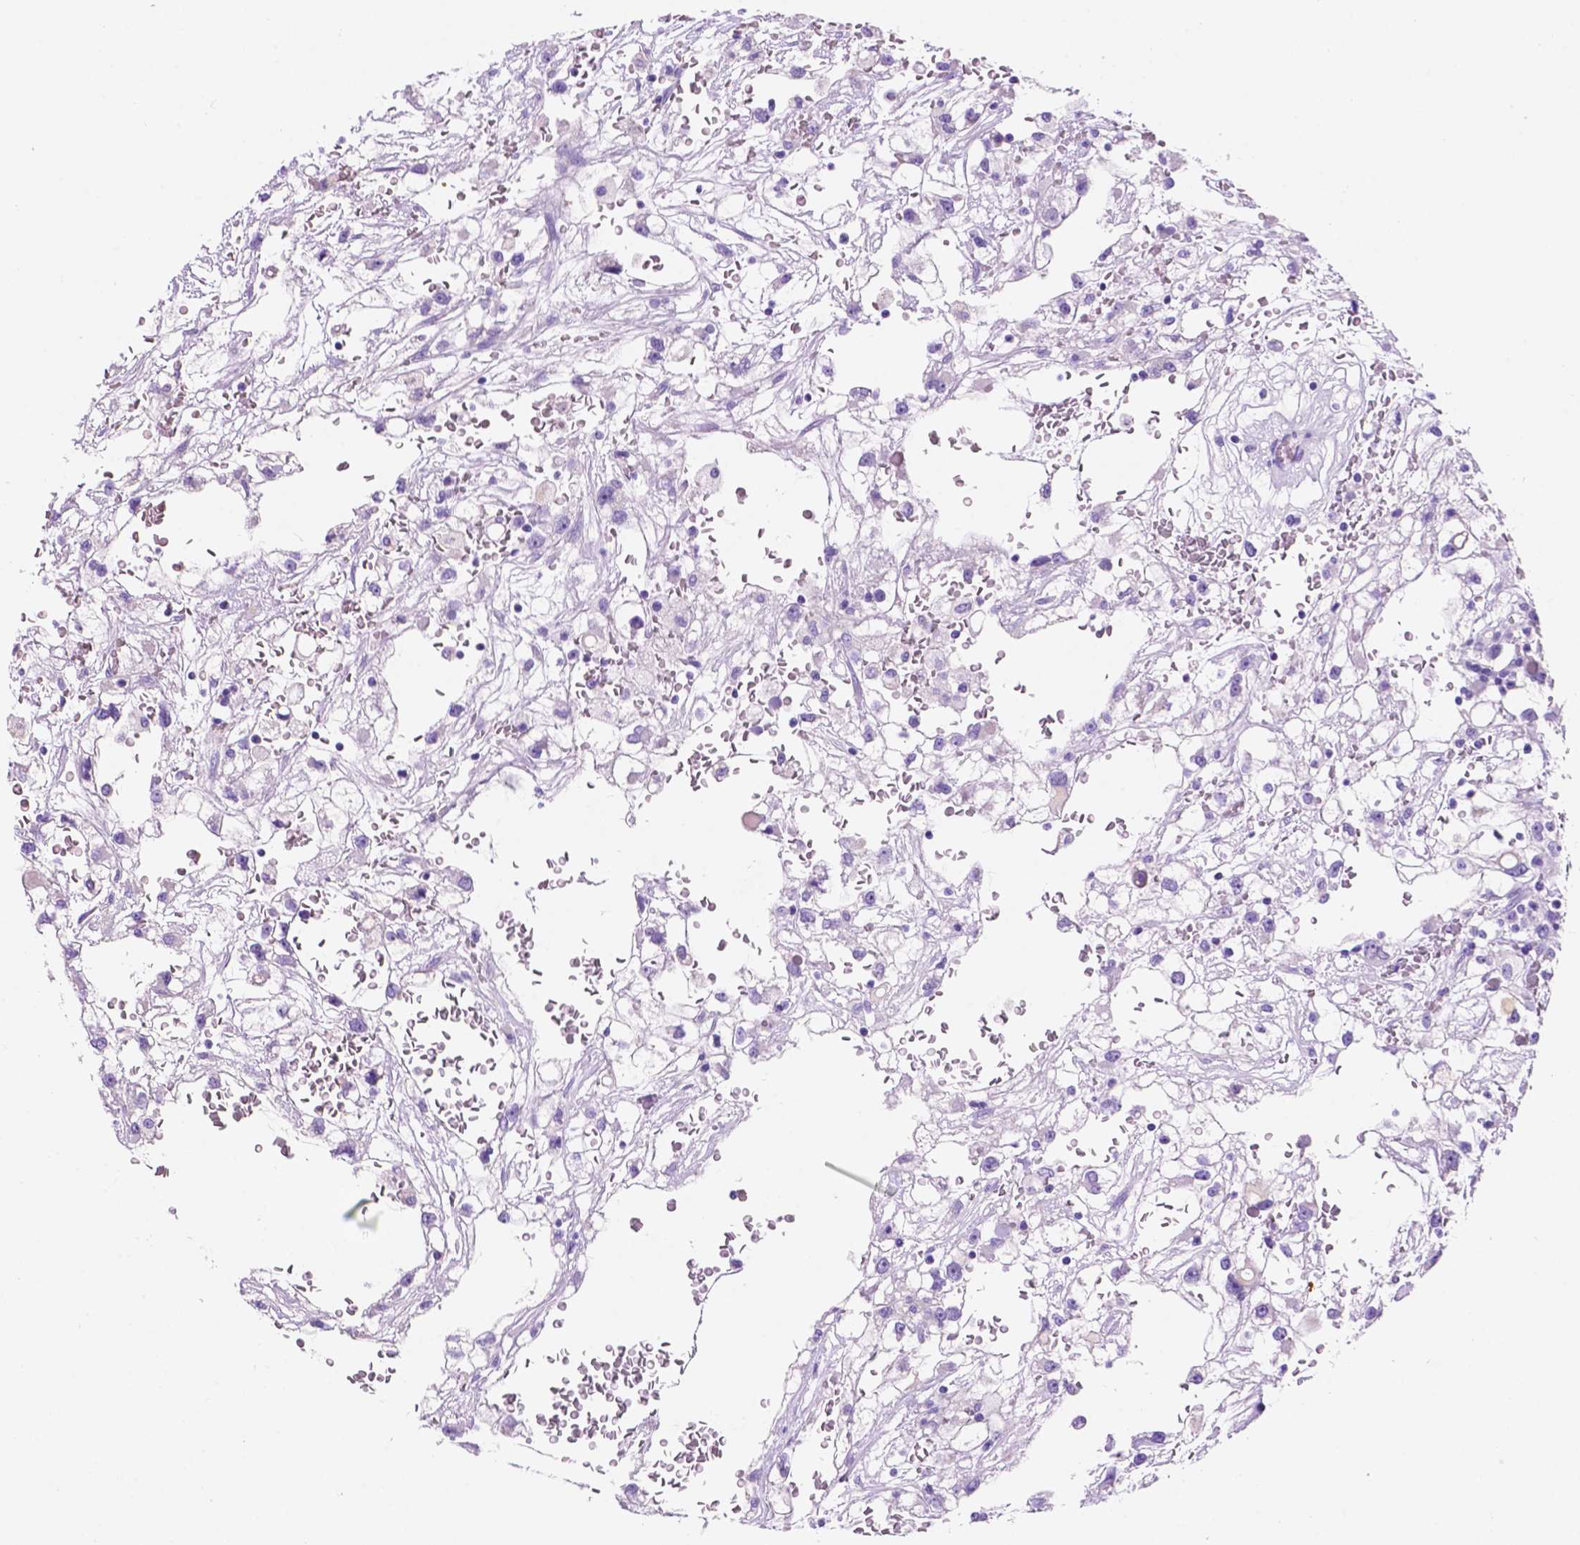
{"staining": {"intensity": "negative", "quantity": "none", "location": "none"}, "tissue": "renal cancer", "cell_type": "Tumor cells", "image_type": "cancer", "snomed": [{"axis": "morphology", "description": "Adenocarcinoma, NOS"}, {"axis": "topography", "description": "Kidney"}], "caption": "Immunohistochemistry of human renal cancer displays no positivity in tumor cells. (DAB (3,3'-diaminobenzidine) IHC, high magnification).", "gene": "FOXB2", "patient": {"sex": "male", "age": 59}}